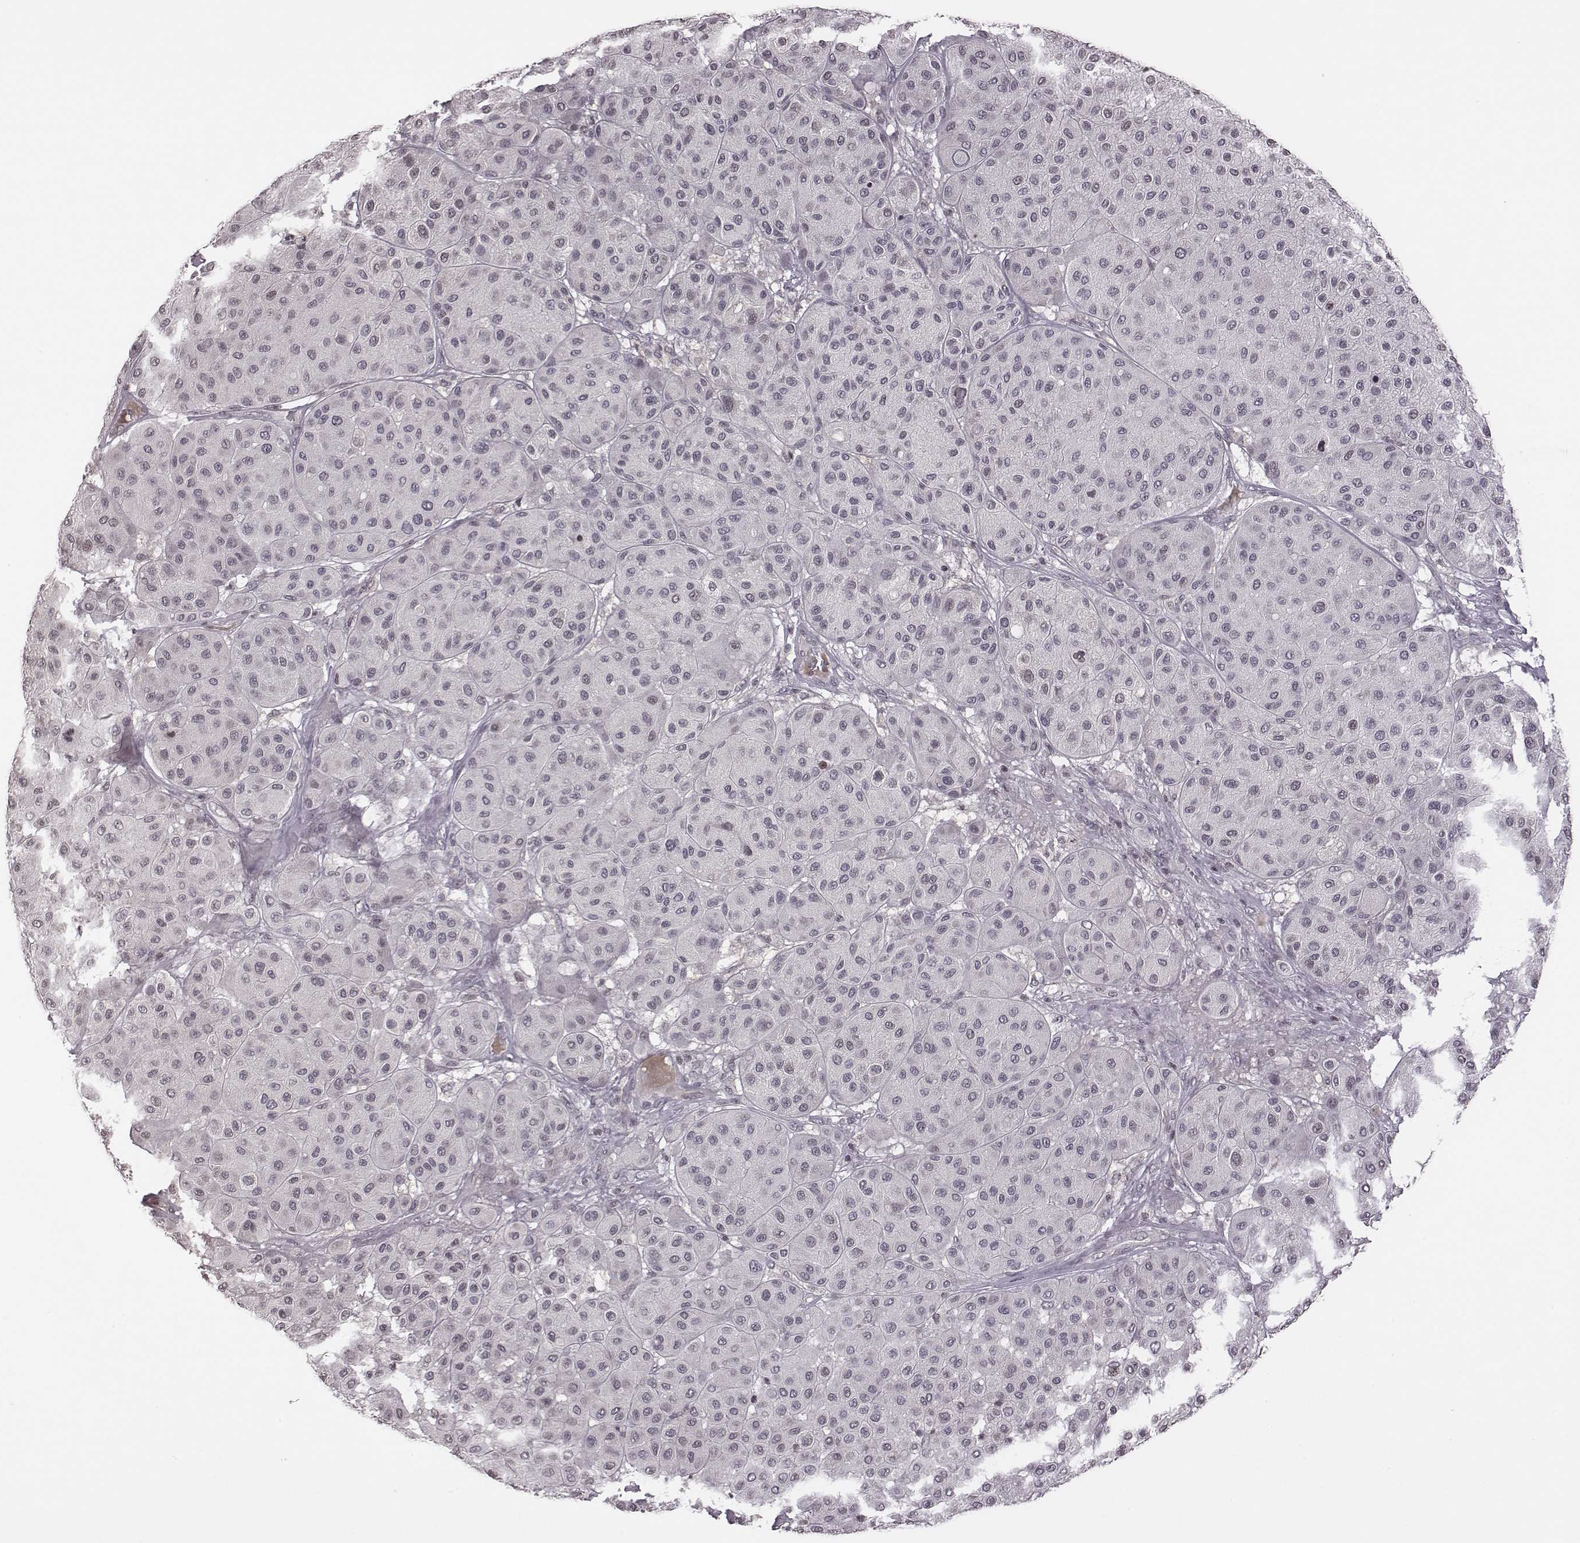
{"staining": {"intensity": "negative", "quantity": "none", "location": "none"}, "tissue": "melanoma", "cell_type": "Tumor cells", "image_type": "cancer", "snomed": [{"axis": "morphology", "description": "Malignant melanoma, Metastatic site"}, {"axis": "topography", "description": "Smooth muscle"}], "caption": "This is an immunohistochemistry (IHC) micrograph of malignant melanoma (metastatic site). There is no expression in tumor cells.", "gene": "GRM4", "patient": {"sex": "male", "age": 41}}